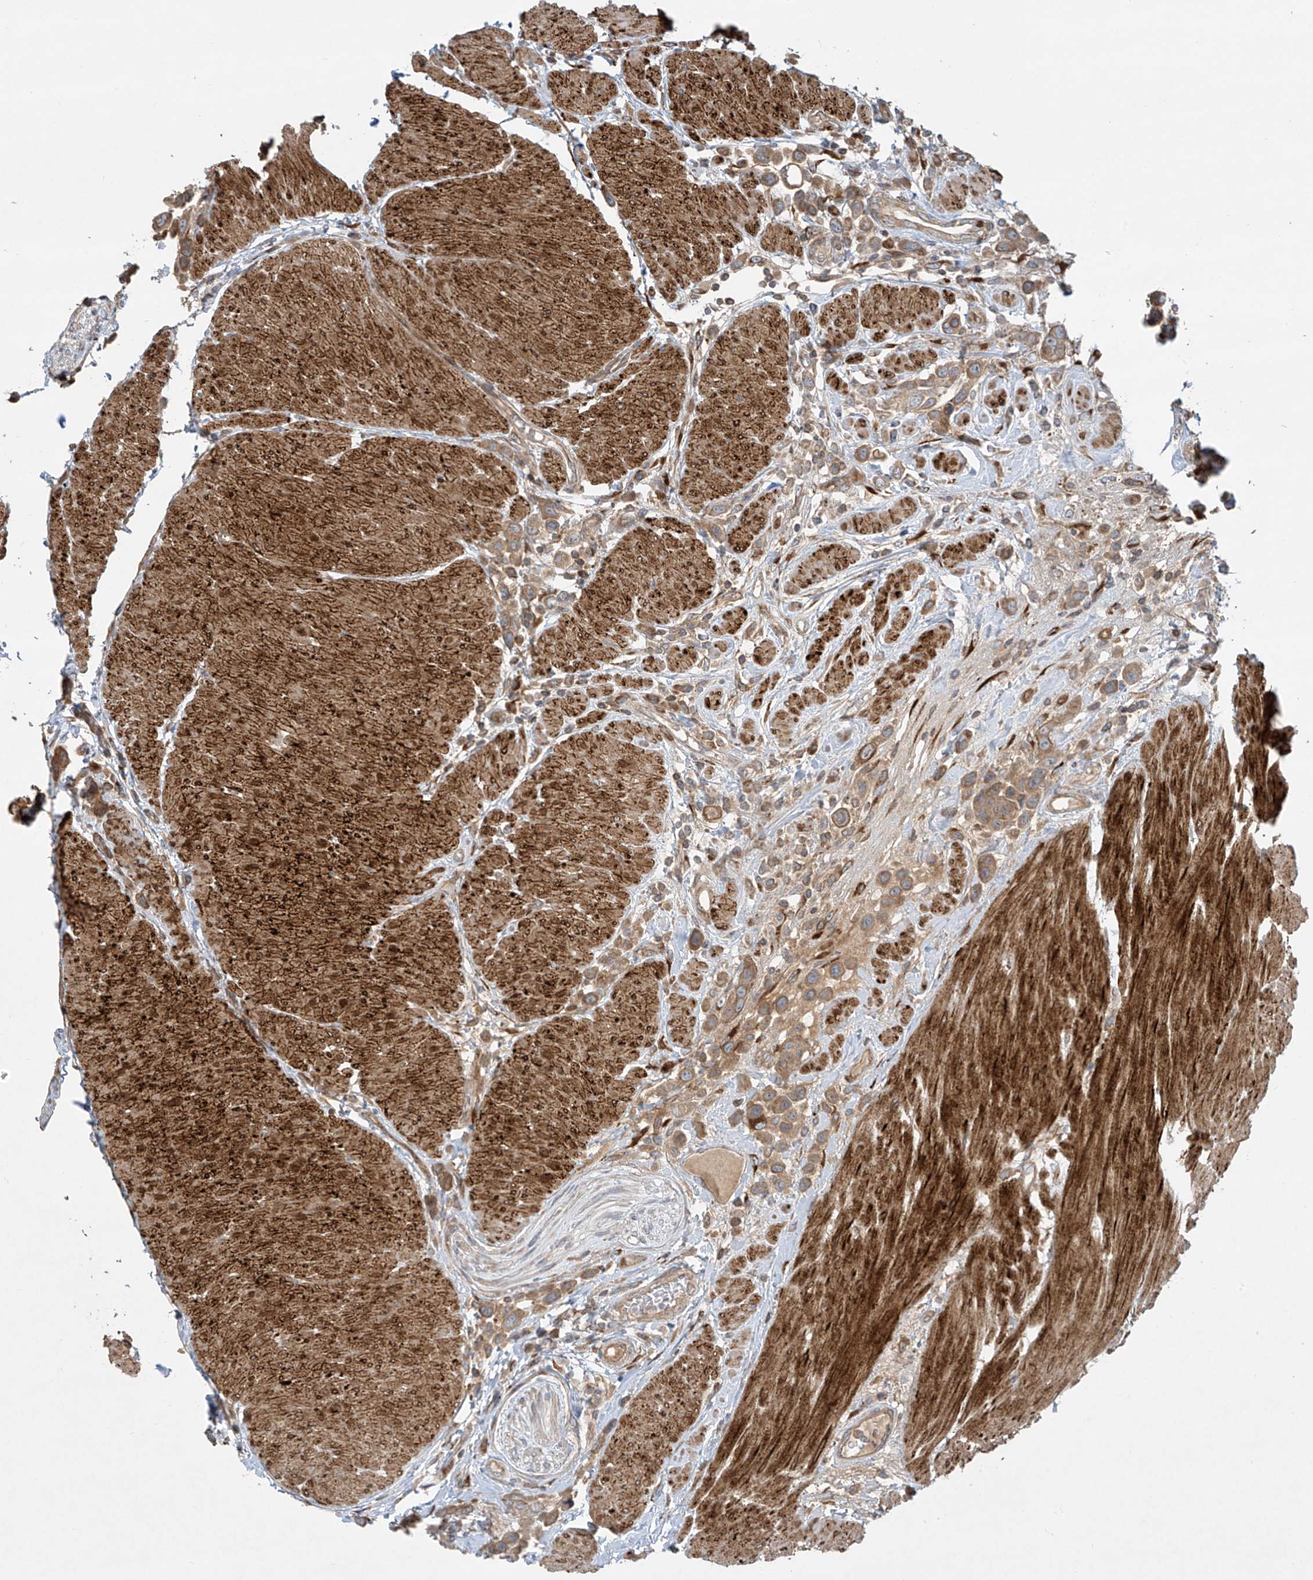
{"staining": {"intensity": "moderate", "quantity": ">75%", "location": "cytoplasmic/membranous"}, "tissue": "urothelial cancer", "cell_type": "Tumor cells", "image_type": "cancer", "snomed": [{"axis": "morphology", "description": "Urothelial carcinoma, High grade"}, {"axis": "topography", "description": "Urinary bladder"}], "caption": "Brown immunohistochemical staining in human high-grade urothelial carcinoma reveals moderate cytoplasmic/membranous staining in approximately >75% of tumor cells. The protein of interest is stained brown, and the nuclei are stained in blue (DAB (3,3'-diaminobenzidine) IHC with brightfield microscopy, high magnification).", "gene": "DDIT4", "patient": {"sex": "male", "age": 50}}